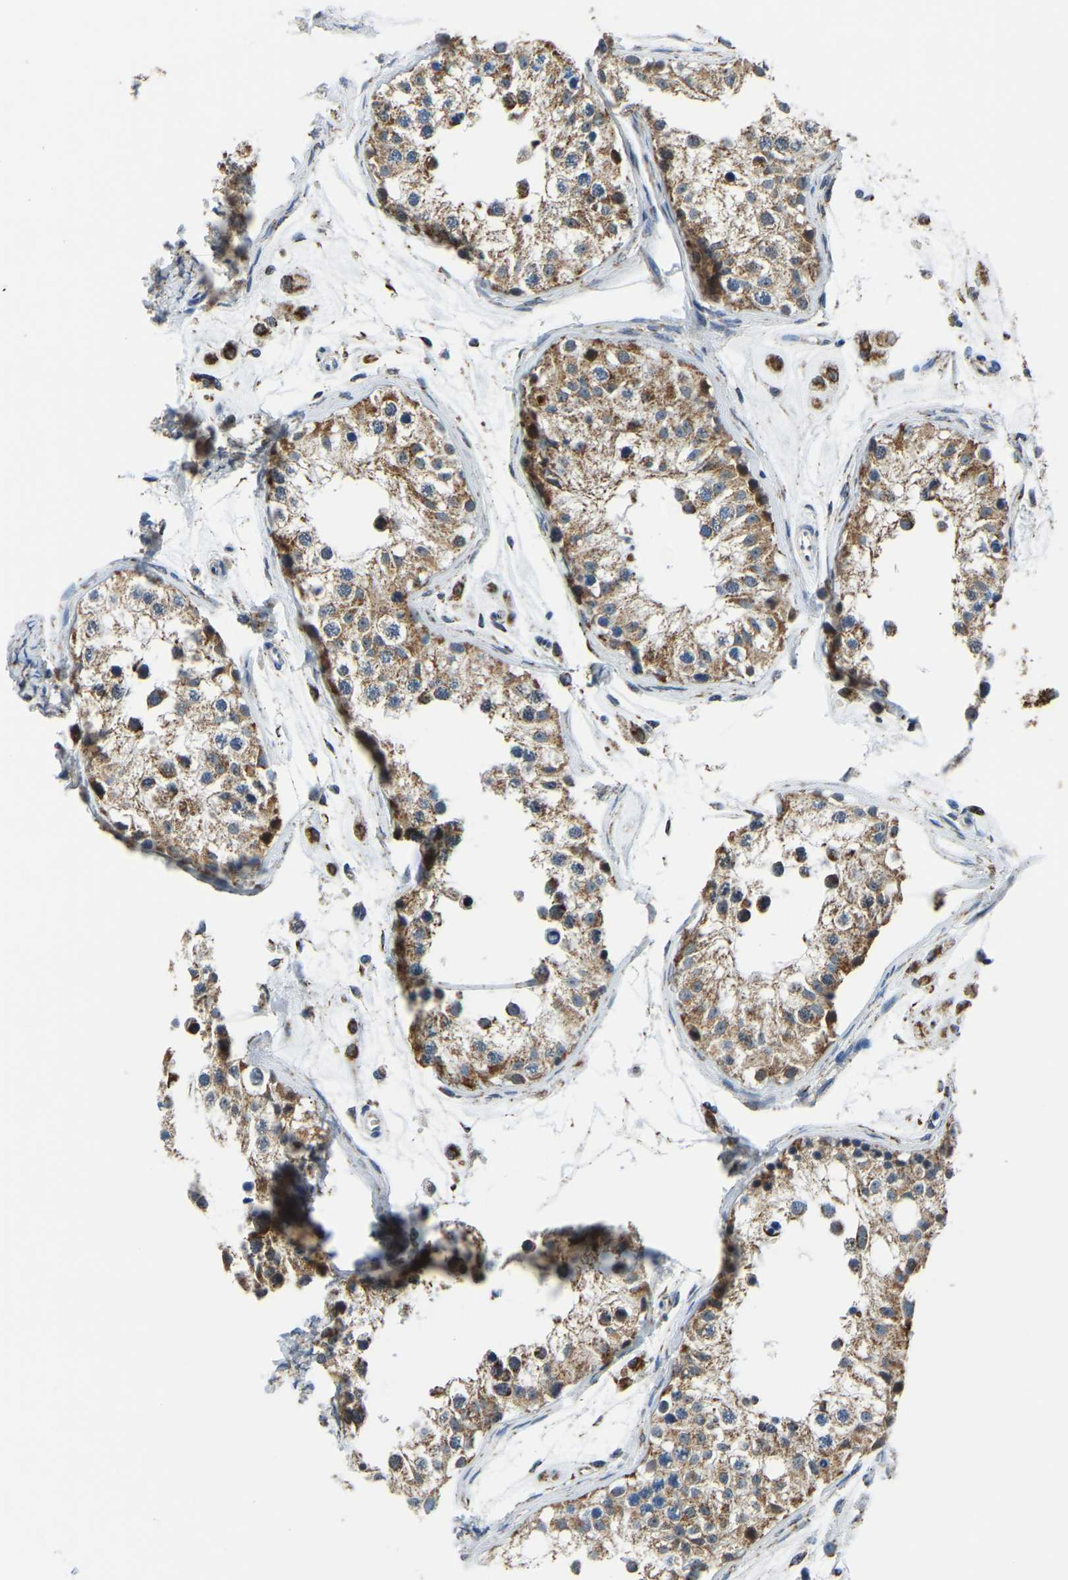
{"staining": {"intensity": "moderate", "quantity": ">75%", "location": "cytoplasmic/membranous"}, "tissue": "testis", "cell_type": "Cells in seminiferous ducts", "image_type": "normal", "snomed": [{"axis": "morphology", "description": "Normal tissue, NOS"}, {"axis": "morphology", "description": "Adenocarcinoma, metastatic, NOS"}, {"axis": "topography", "description": "Testis"}], "caption": "This micrograph displays benign testis stained with immunohistochemistry to label a protein in brown. The cytoplasmic/membranous of cells in seminiferous ducts show moderate positivity for the protein. Nuclei are counter-stained blue.", "gene": "BNIP3L", "patient": {"sex": "male", "age": 26}}